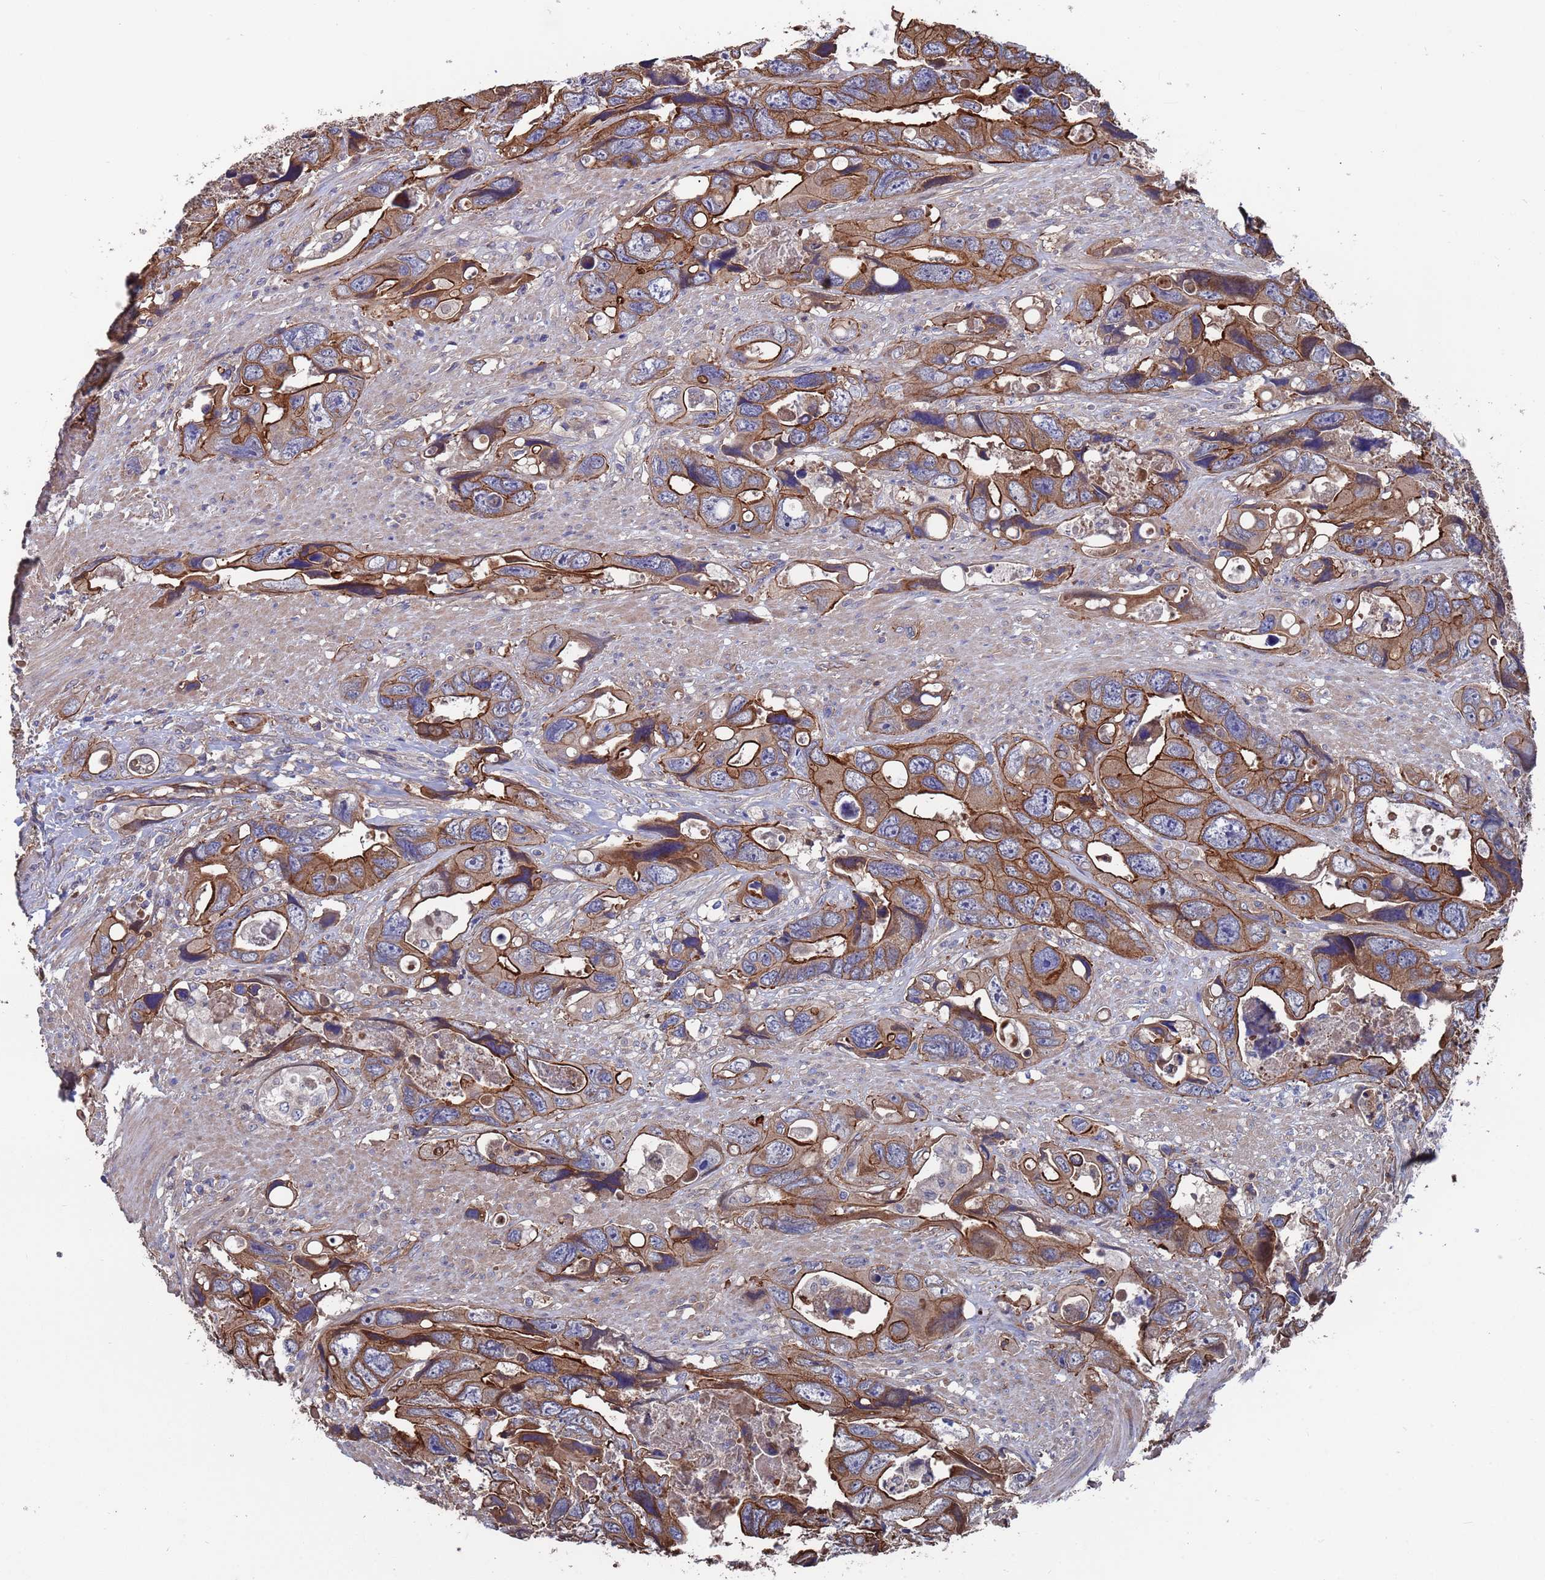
{"staining": {"intensity": "strong", "quantity": ">75%", "location": "cytoplasmic/membranous"}, "tissue": "colorectal cancer", "cell_type": "Tumor cells", "image_type": "cancer", "snomed": [{"axis": "morphology", "description": "Adenocarcinoma, NOS"}, {"axis": "topography", "description": "Rectum"}], "caption": "Colorectal cancer was stained to show a protein in brown. There is high levels of strong cytoplasmic/membranous expression in approximately >75% of tumor cells.", "gene": "NDUFAF6", "patient": {"sex": "male", "age": 57}}